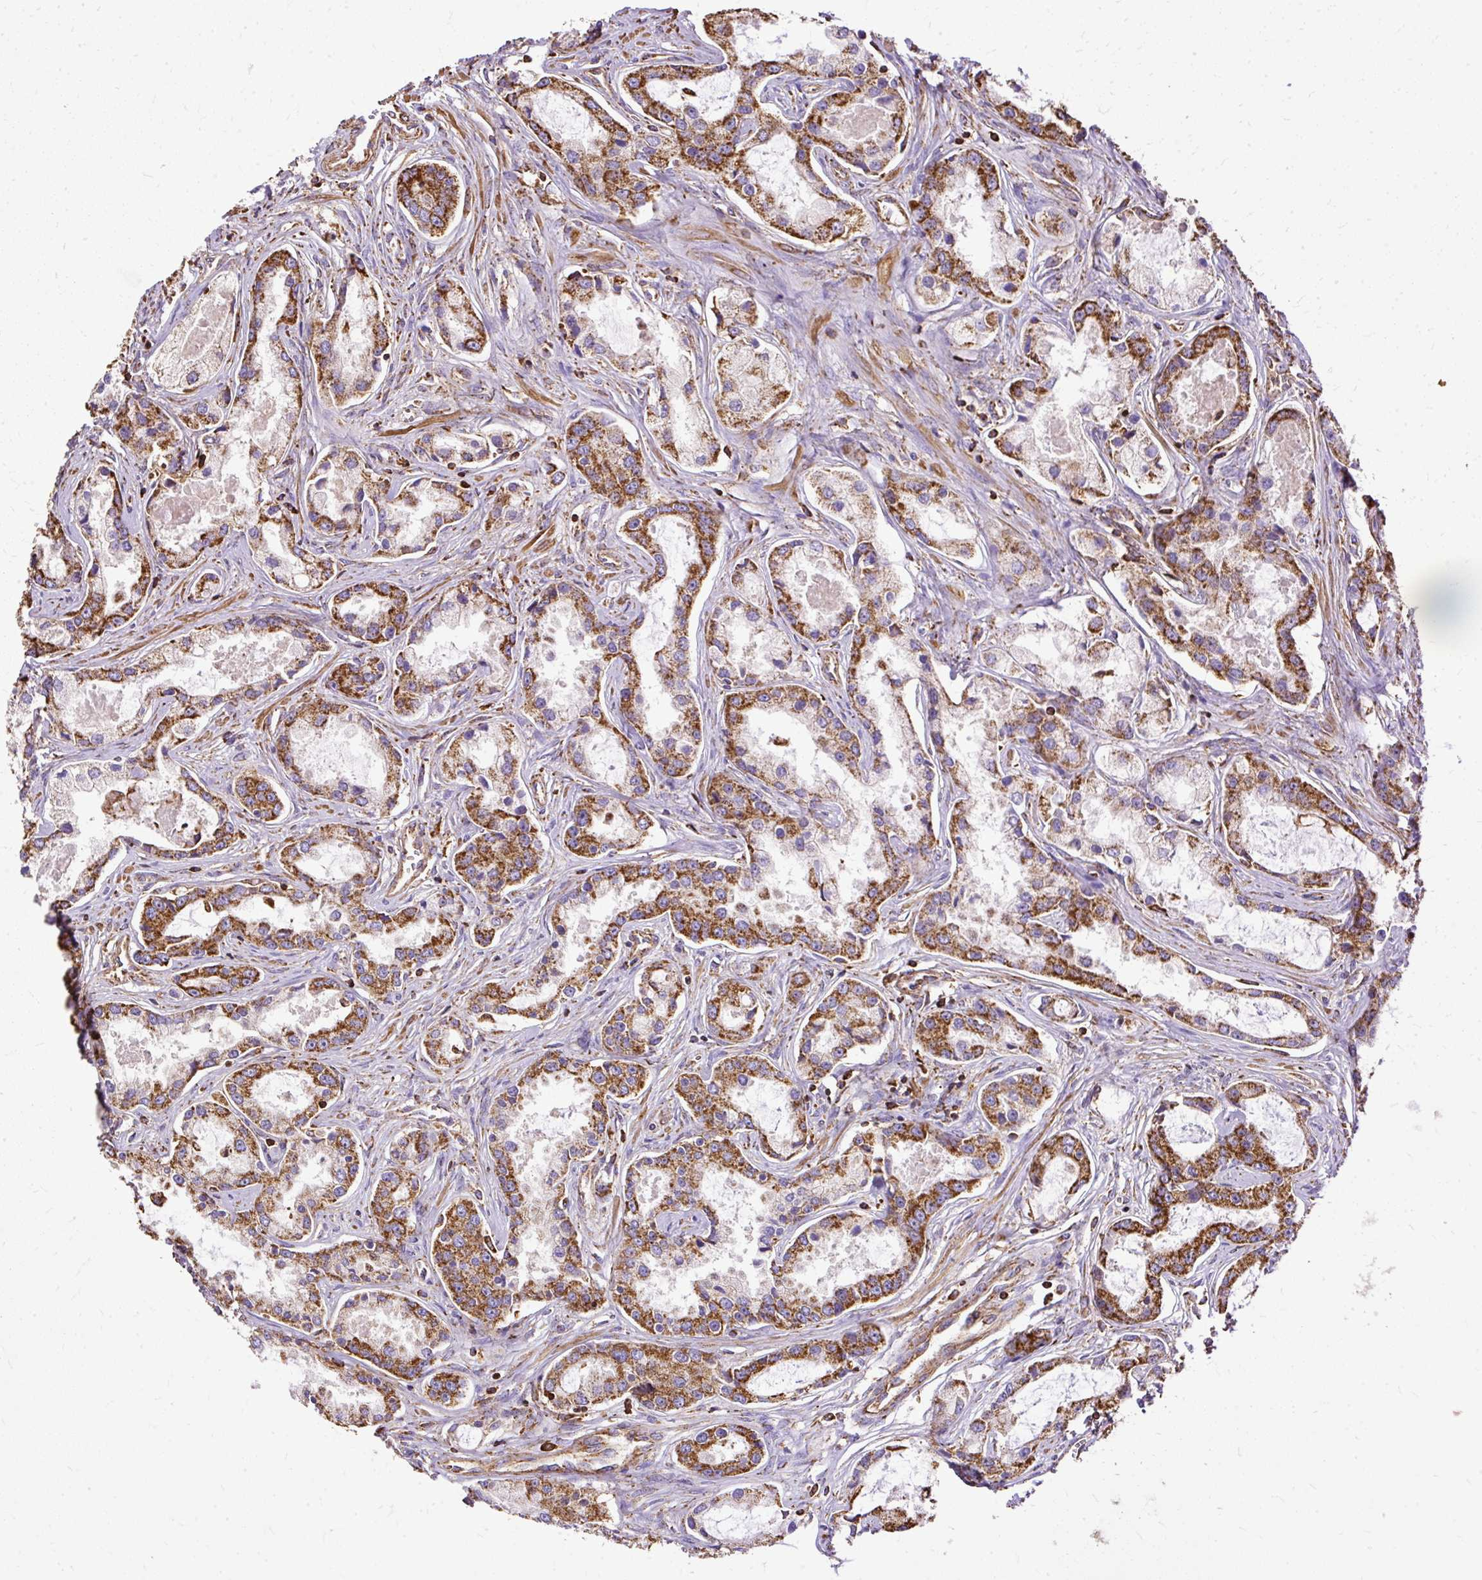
{"staining": {"intensity": "strong", "quantity": ">75%", "location": "cytoplasmic/membranous"}, "tissue": "prostate cancer", "cell_type": "Tumor cells", "image_type": "cancer", "snomed": [{"axis": "morphology", "description": "Adenocarcinoma, Low grade"}, {"axis": "topography", "description": "Prostate"}], "caption": "Protein staining of prostate cancer (low-grade adenocarcinoma) tissue exhibits strong cytoplasmic/membranous positivity in about >75% of tumor cells.", "gene": "KLHL11", "patient": {"sex": "male", "age": 68}}